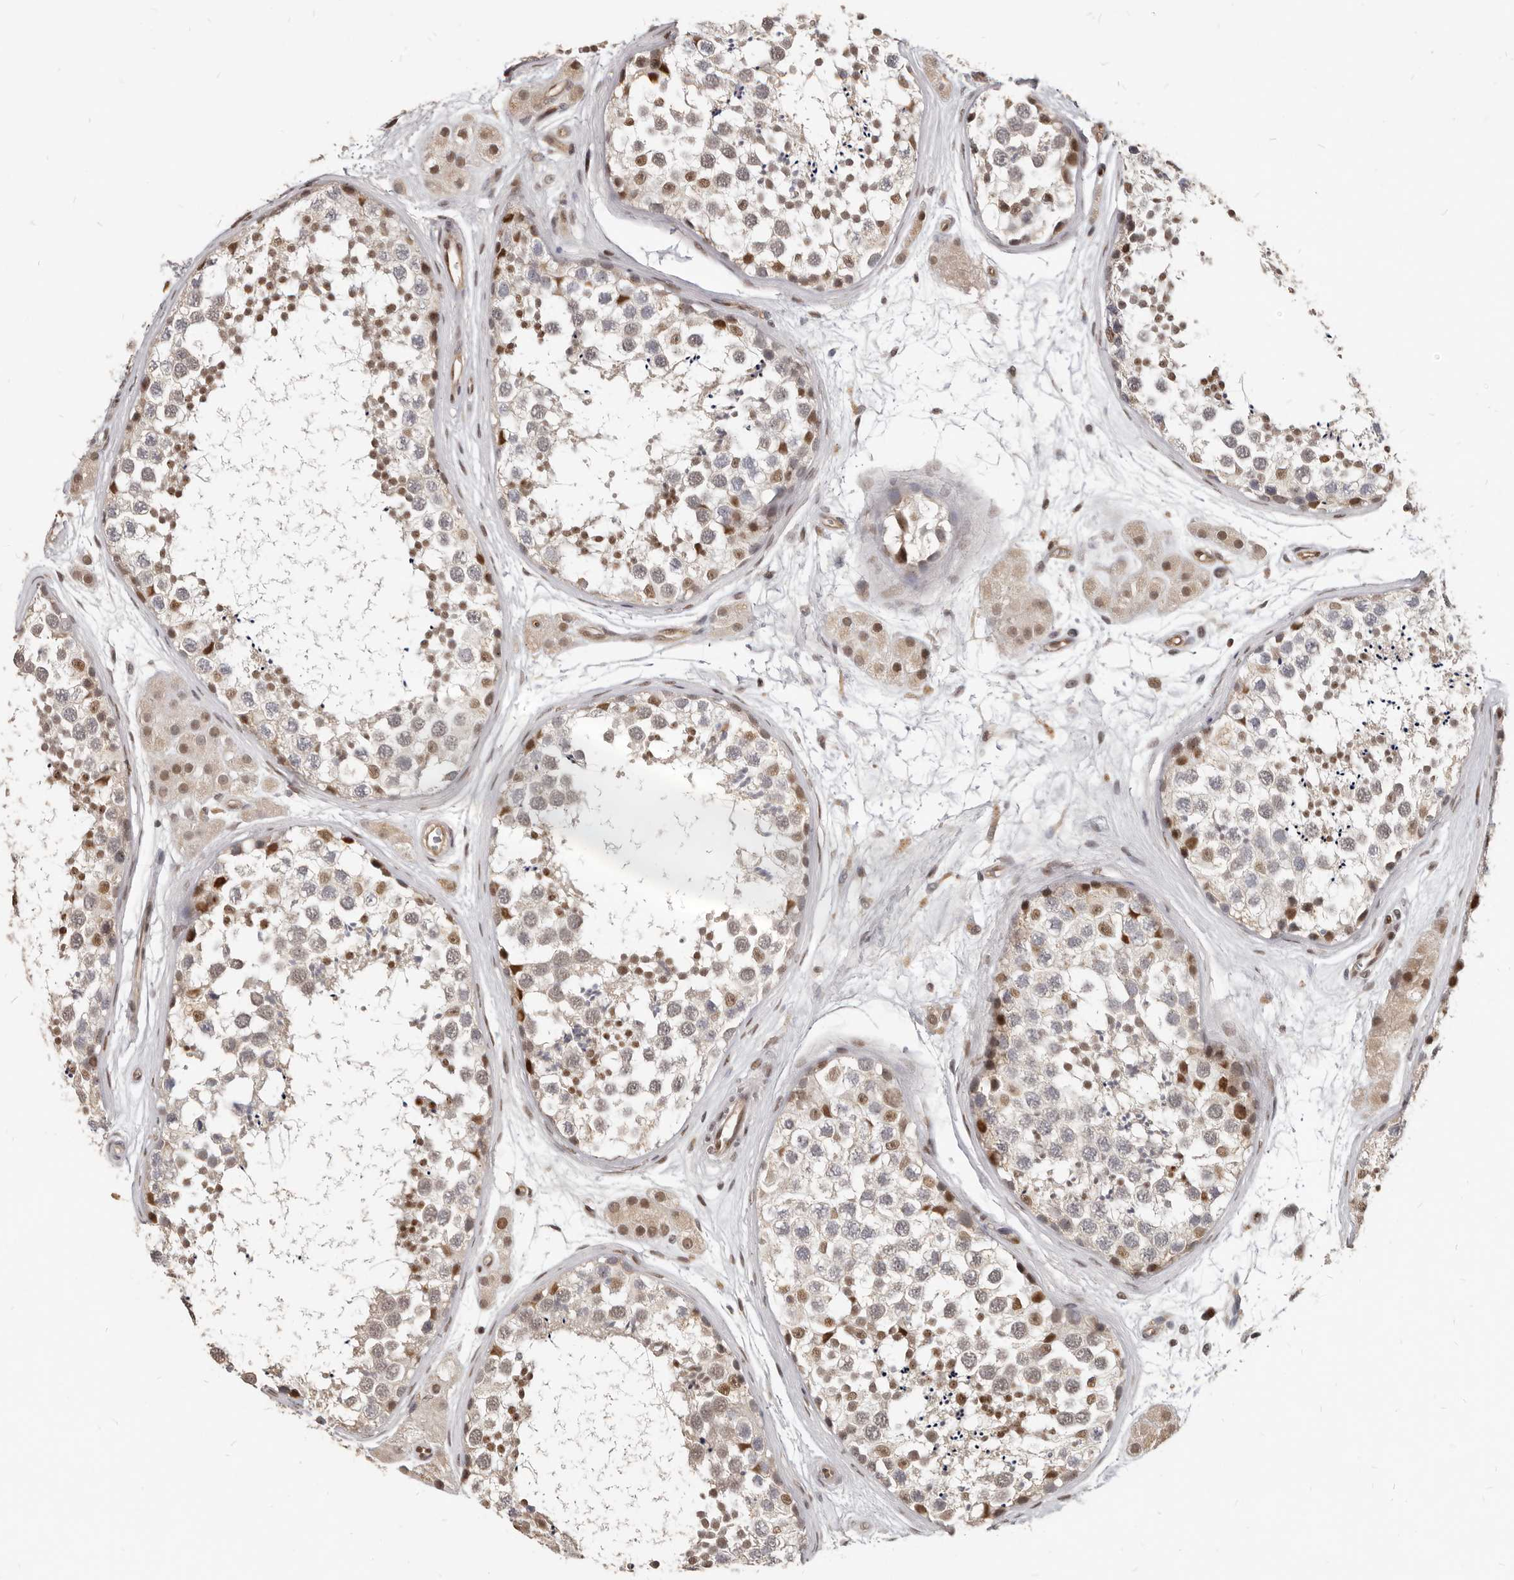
{"staining": {"intensity": "moderate", "quantity": "25%-75%", "location": "nuclear"}, "tissue": "testis", "cell_type": "Cells in seminiferous ducts", "image_type": "normal", "snomed": [{"axis": "morphology", "description": "Normal tissue, NOS"}, {"axis": "topography", "description": "Testis"}], "caption": "An immunohistochemistry (IHC) micrograph of benign tissue is shown. Protein staining in brown shows moderate nuclear positivity in testis within cells in seminiferous ducts. The staining is performed using DAB (3,3'-diaminobenzidine) brown chromogen to label protein expression. The nuclei are counter-stained blue using hematoxylin.", "gene": "ATF5", "patient": {"sex": "male", "age": 56}}